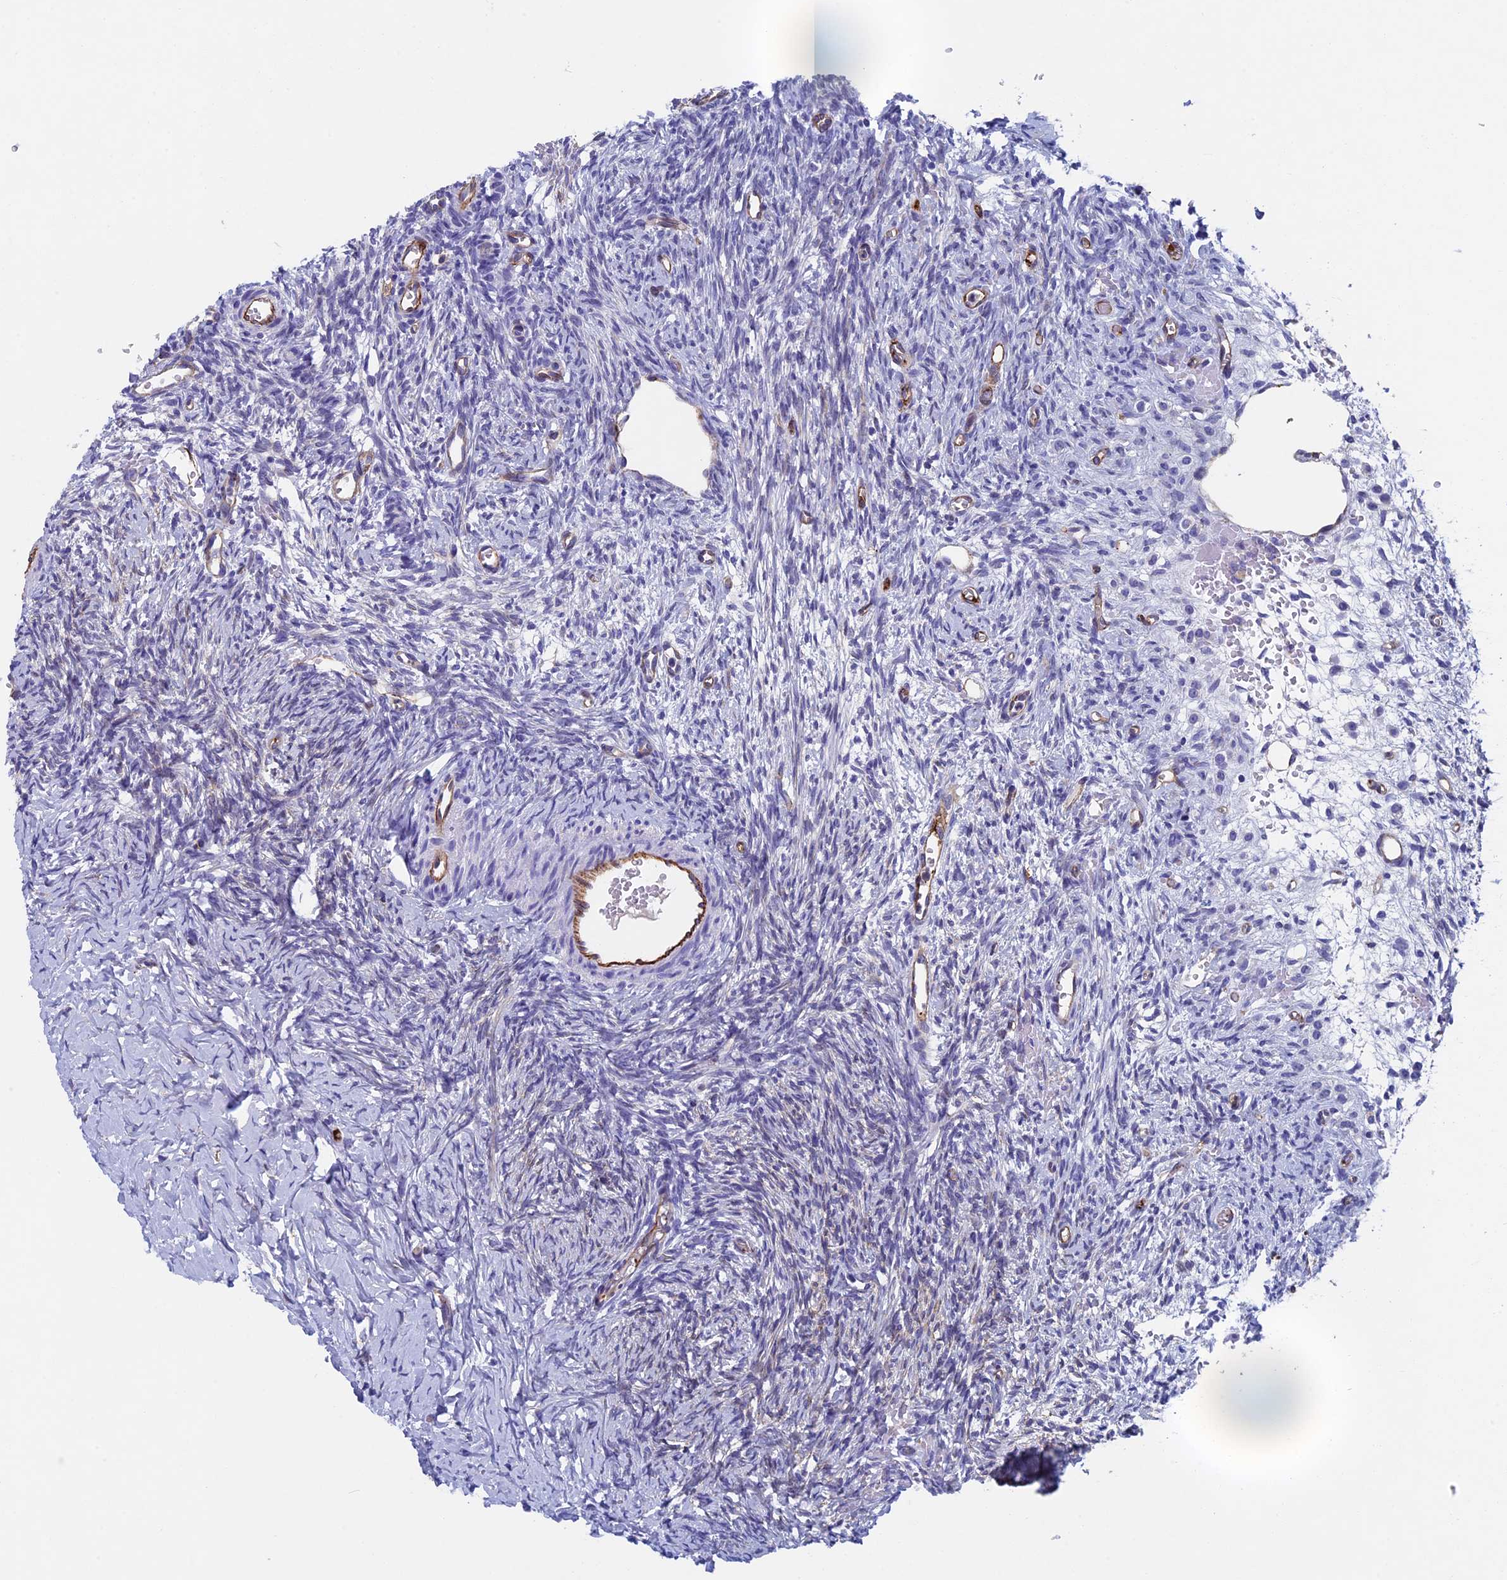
{"staining": {"intensity": "moderate", "quantity": "<25%", "location": "cytoplasmic/membranous"}, "tissue": "ovary", "cell_type": "Ovarian stroma cells", "image_type": "normal", "snomed": [{"axis": "morphology", "description": "Normal tissue, NOS"}, {"axis": "topography", "description": "Ovary"}], "caption": "DAB immunohistochemical staining of unremarkable ovary demonstrates moderate cytoplasmic/membranous protein positivity in approximately <25% of ovarian stroma cells.", "gene": "INSYN1", "patient": {"sex": "female", "age": 39}}